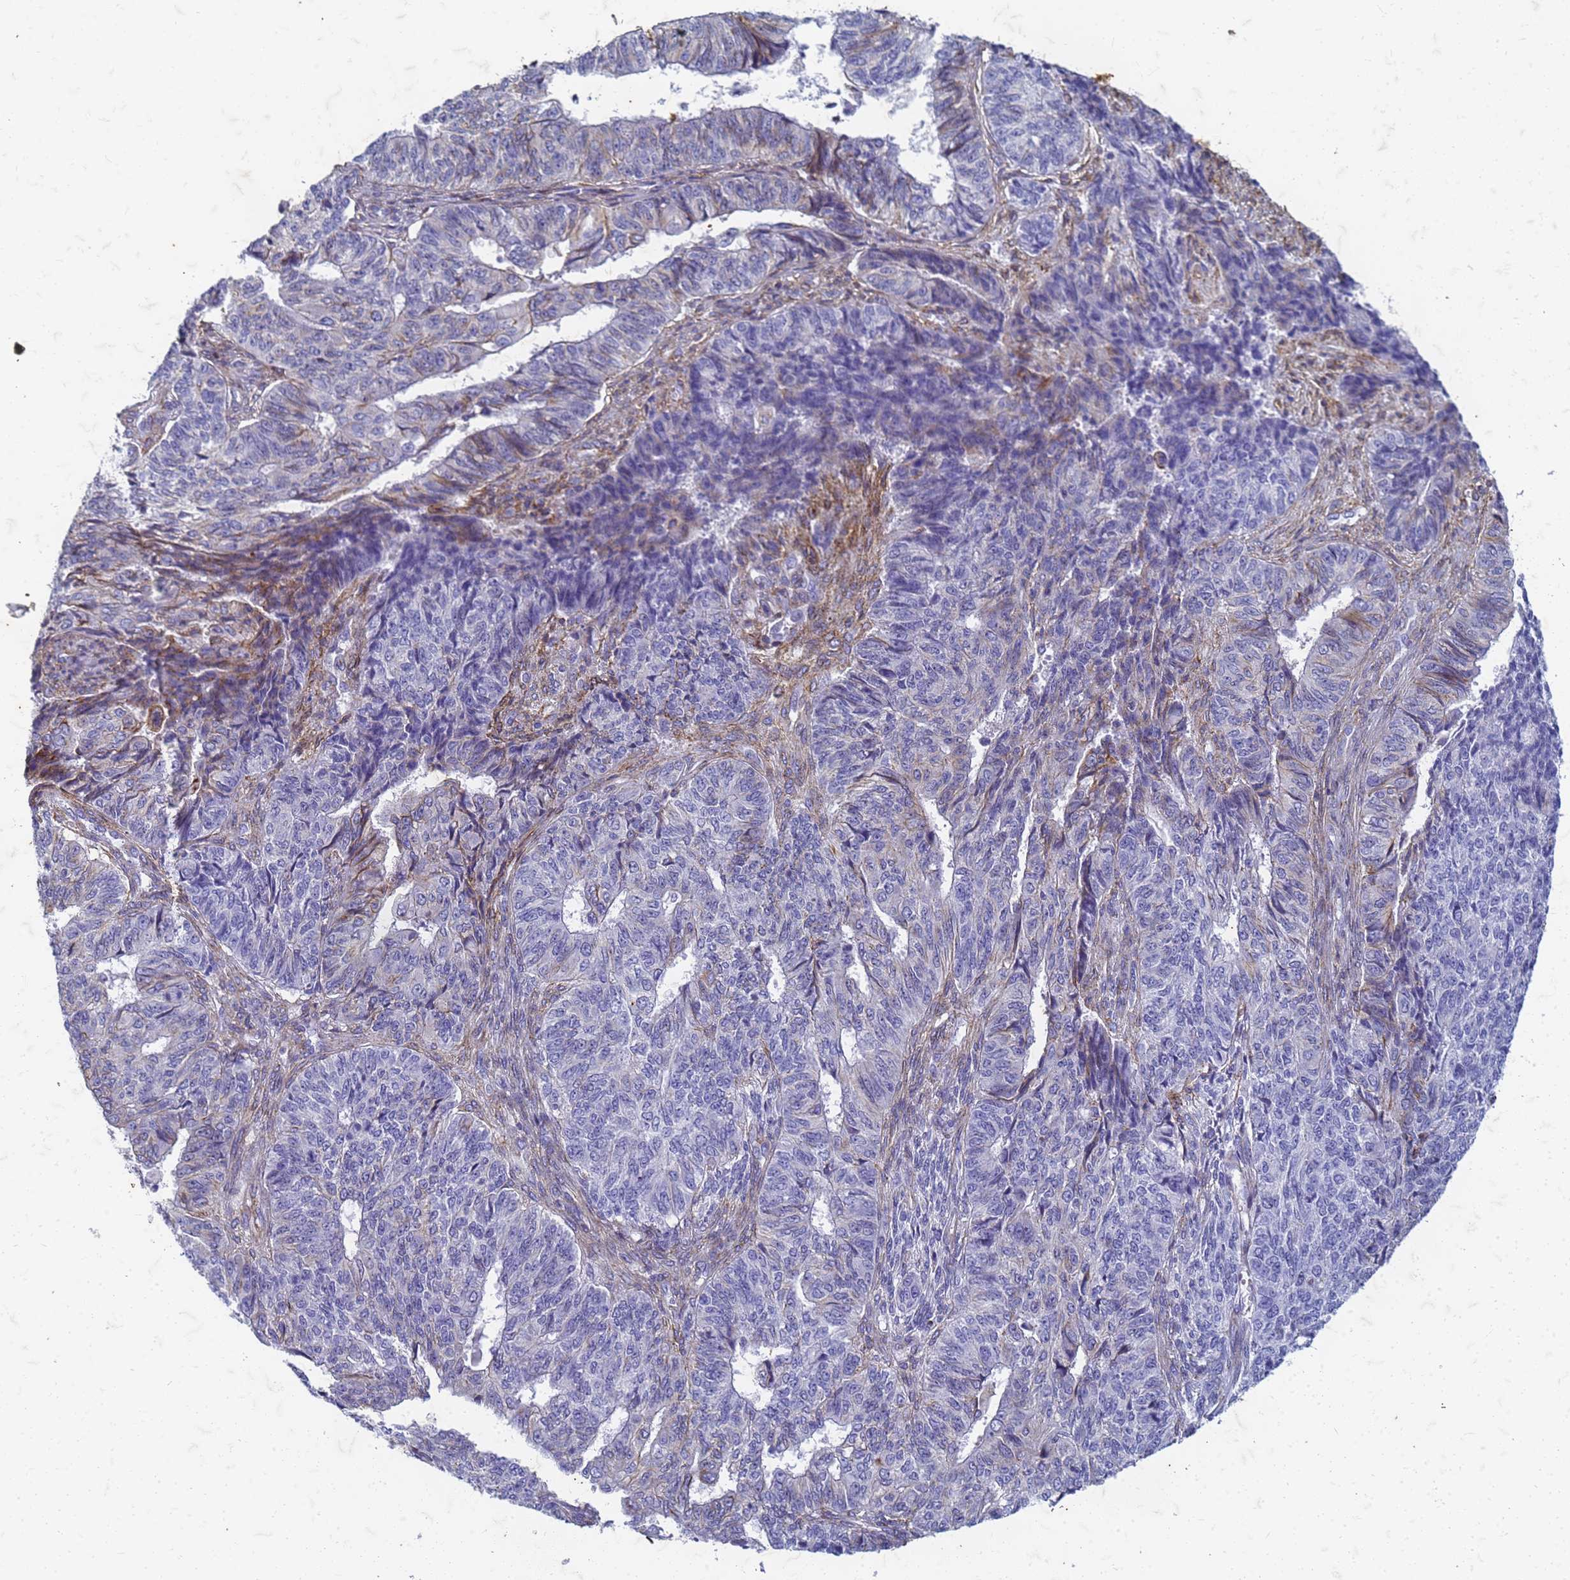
{"staining": {"intensity": "negative", "quantity": "none", "location": "none"}, "tissue": "endometrial cancer", "cell_type": "Tumor cells", "image_type": "cancer", "snomed": [{"axis": "morphology", "description": "Adenocarcinoma, NOS"}, {"axis": "topography", "description": "Endometrium"}], "caption": "Tumor cells show no significant protein staining in endometrial cancer (adenocarcinoma).", "gene": "TRIM64B", "patient": {"sex": "female", "age": 32}}